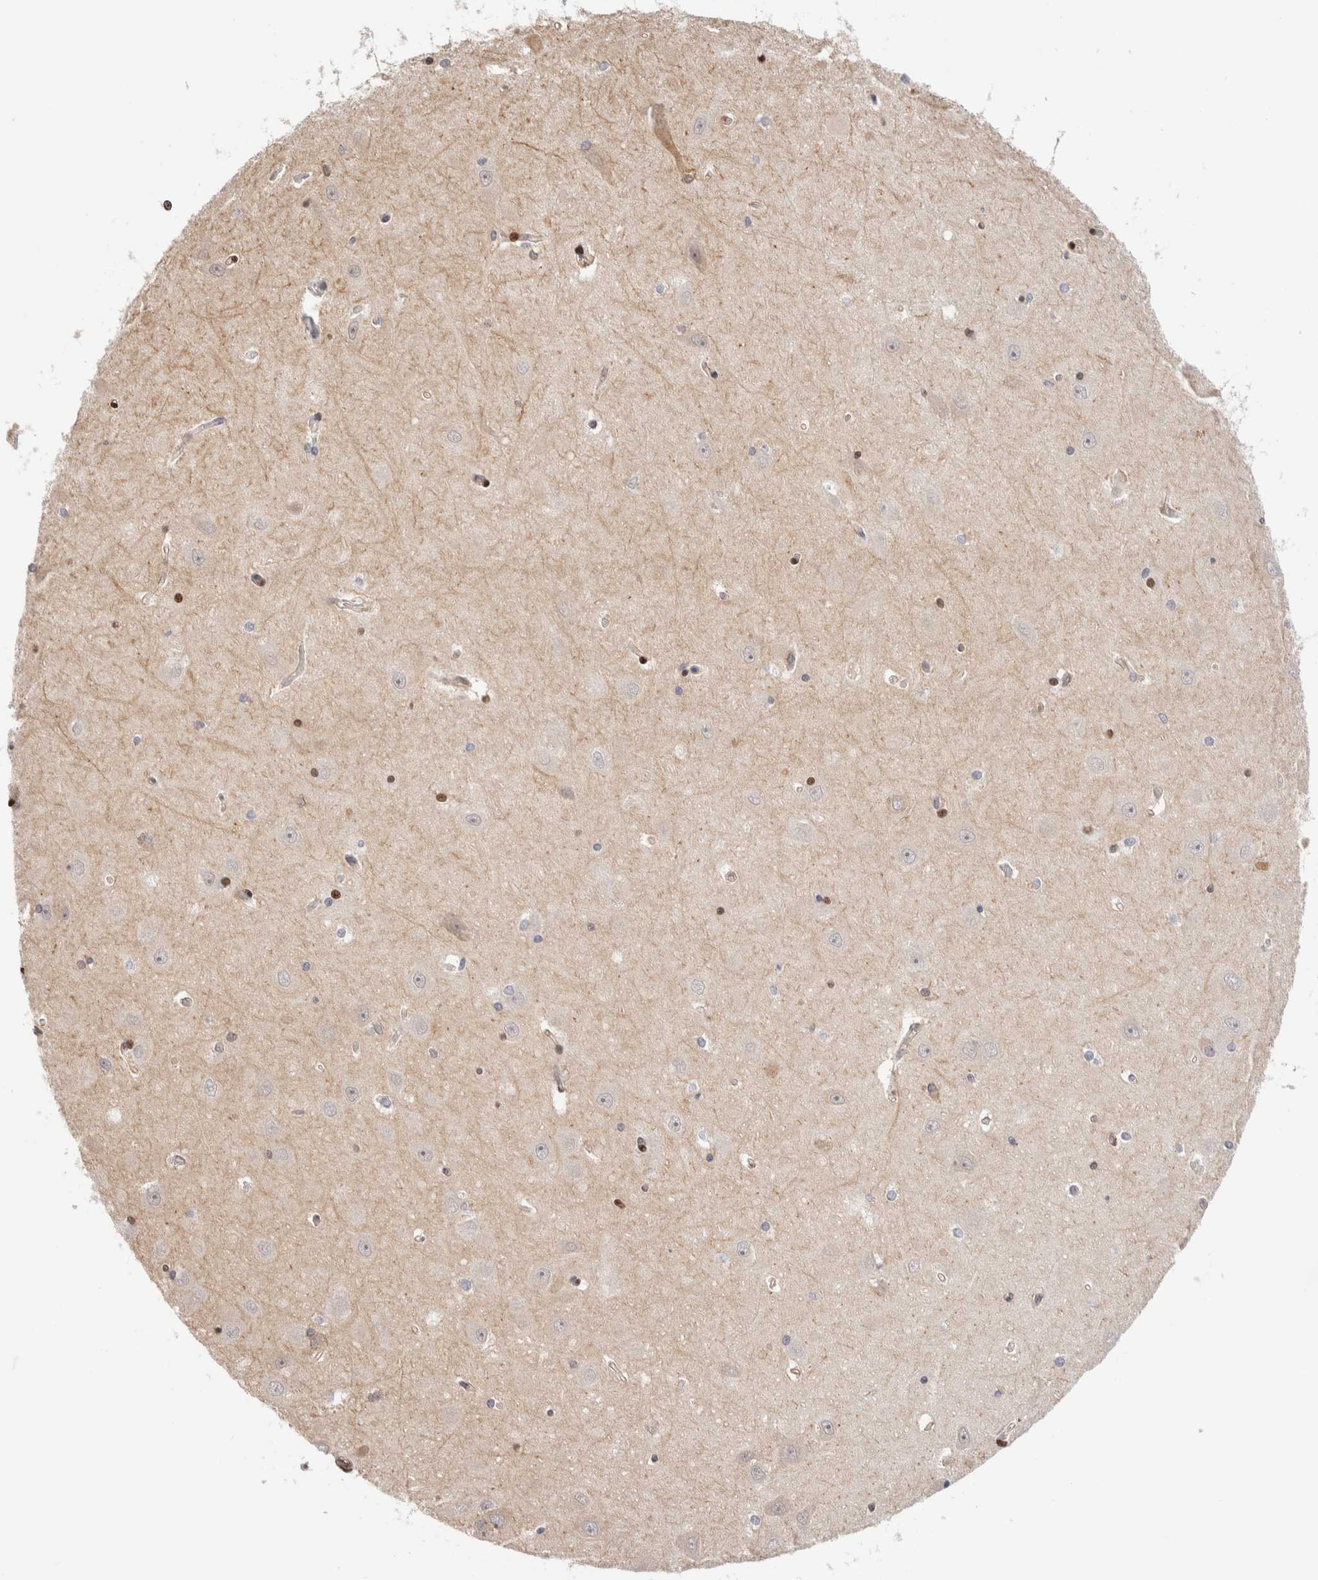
{"staining": {"intensity": "moderate", "quantity": "25%-75%", "location": "nuclear"}, "tissue": "hippocampus", "cell_type": "Glial cells", "image_type": "normal", "snomed": [{"axis": "morphology", "description": "Normal tissue, NOS"}, {"axis": "topography", "description": "Hippocampus"}], "caption": "Hippocampus stained with immunohistochemistry displays moderate nuclear positivity in about 25%-75% of glial cells. (brown staining indicates protein expression, while blue staining denotes nuclei).", "gene": "NSMAF", "patient": {"sex": "male", "age": 45}}